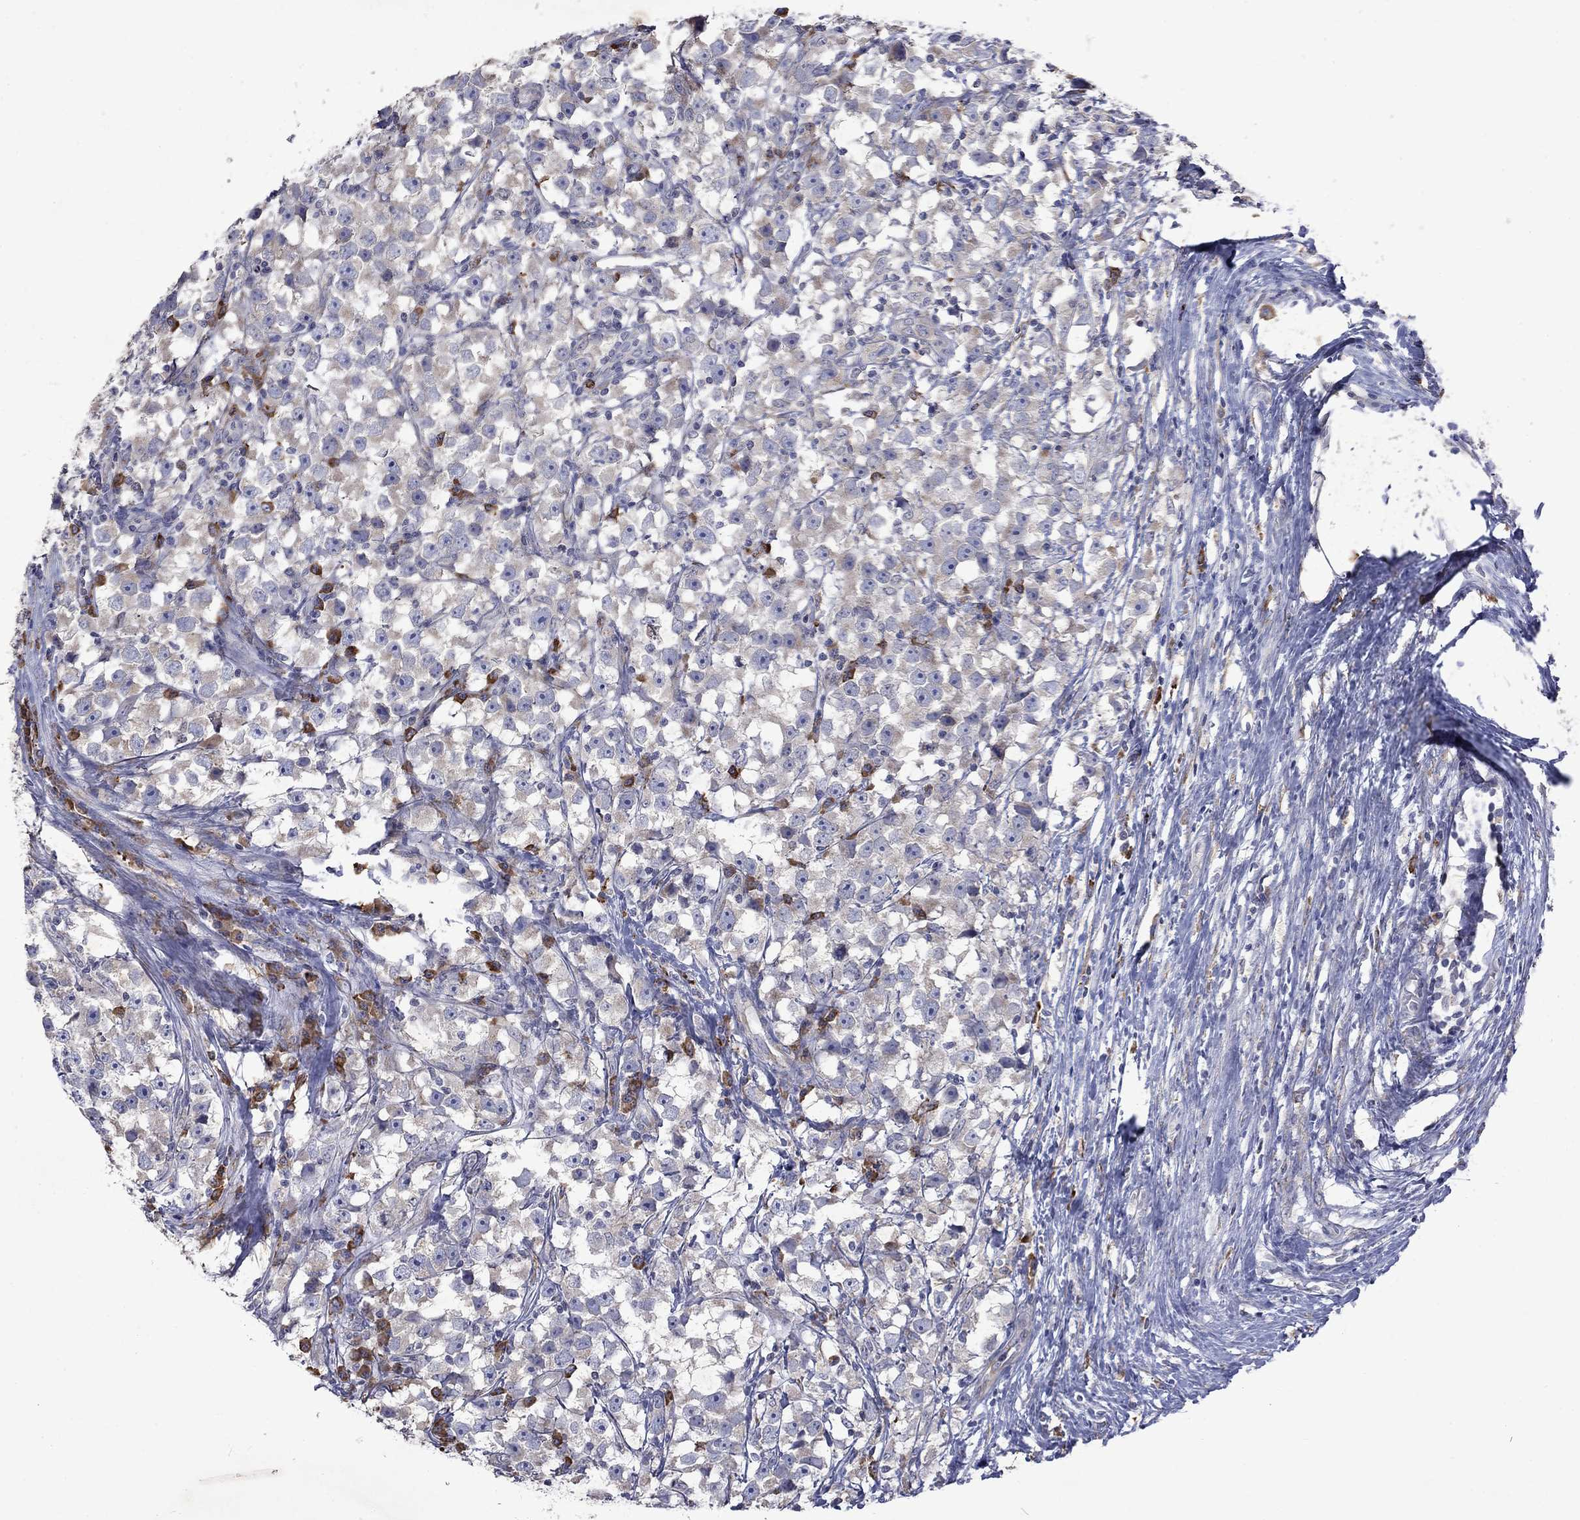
{"staining": {"intensity": "negative", "quantity": "none", "location": "none"}, "tissue": "testis cancer", "cell_type": "Tumor cells", "image_type": "cancer", "snomed": [{"axis": "morphology", "description": "Seminoma, NOS"}, {"axis": "topography", "description": "Testis"}], "caption": "This is a image of immunohistochemistry (IHC) staining of testis seminoma, which shows no staining in tumor cells.", "gene": "TMEM97", "patient": {"sex": "male", "age": 33}}